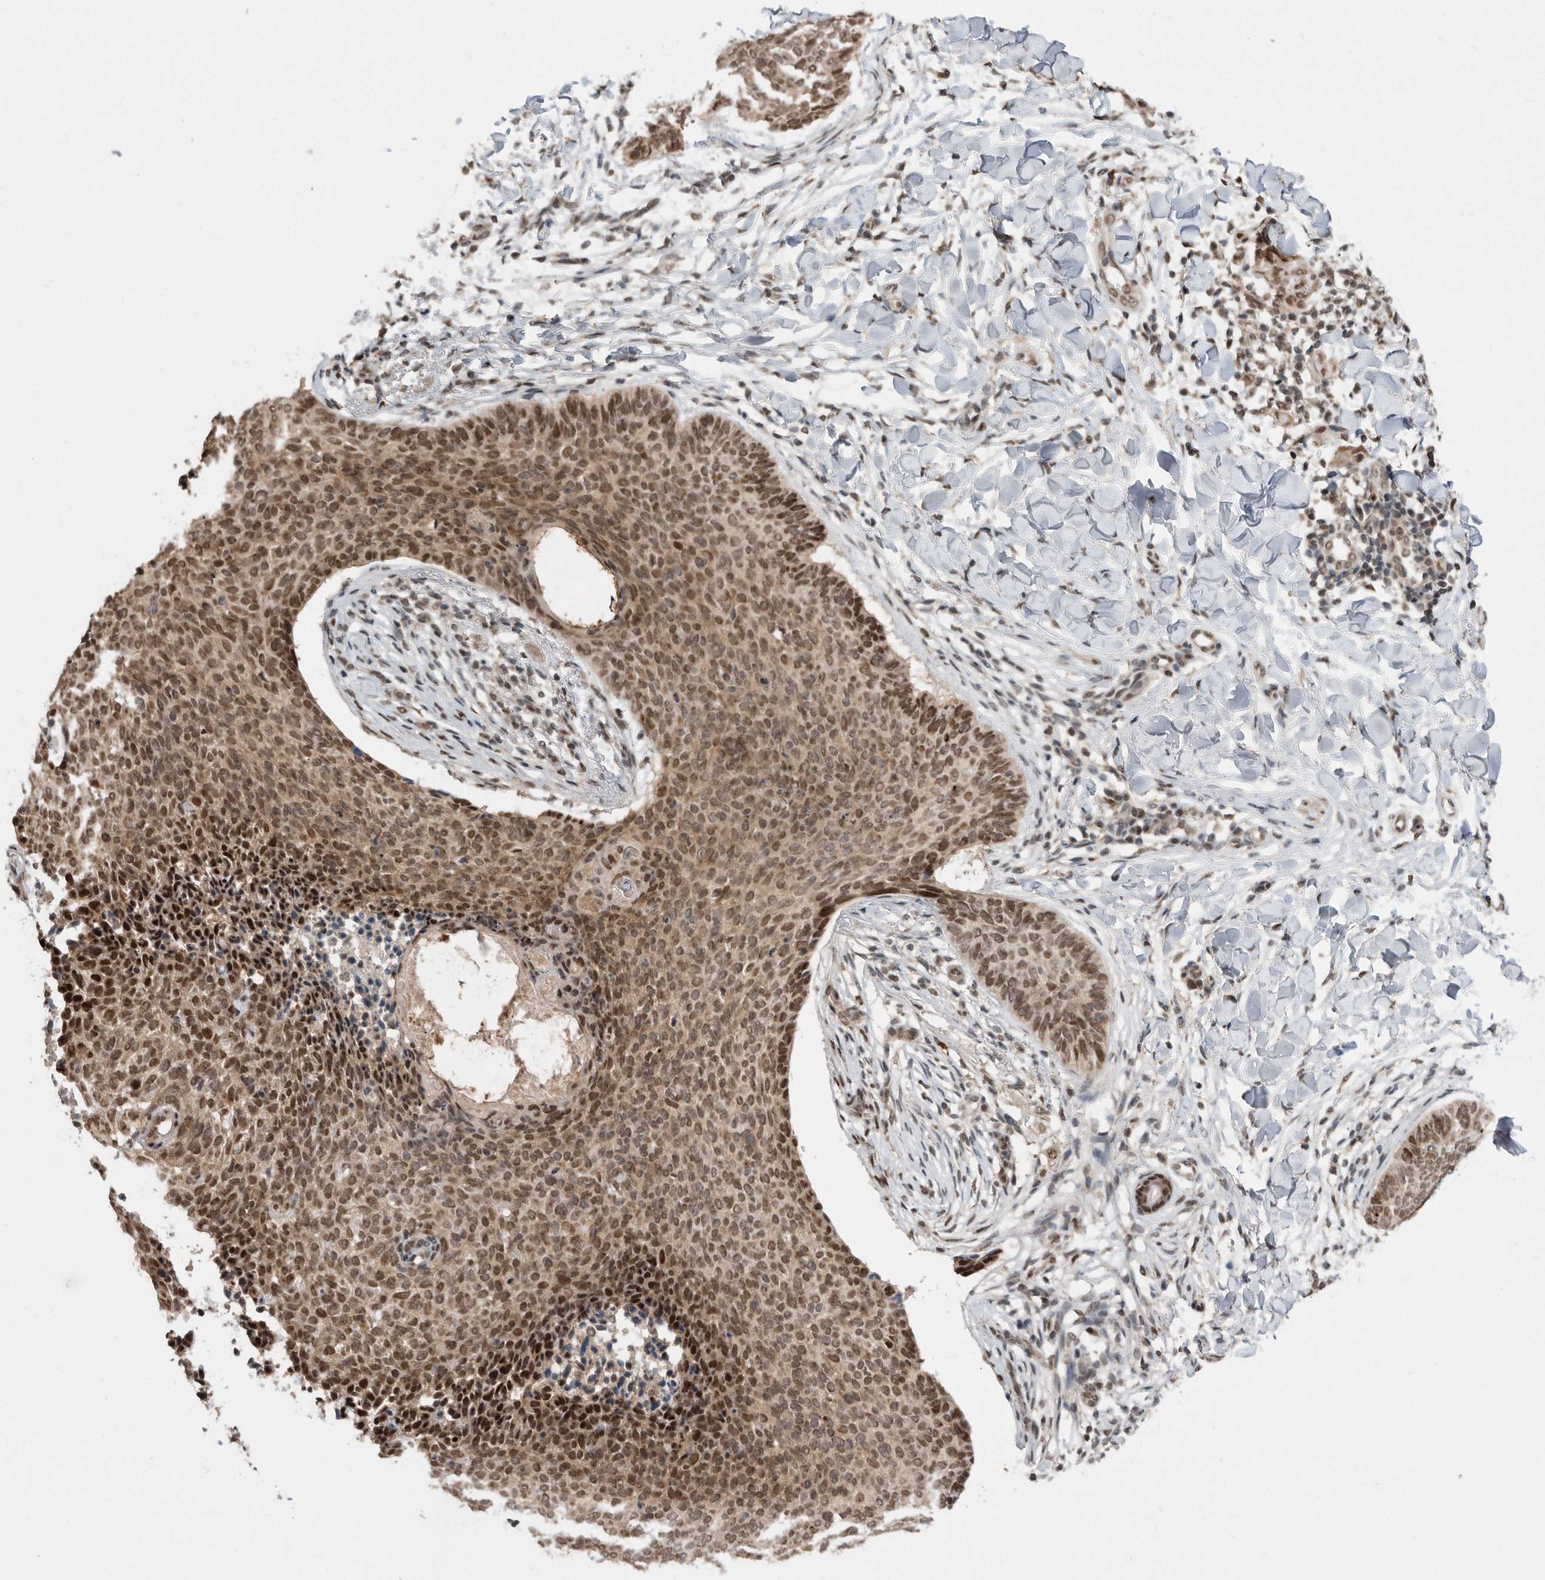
{"staining": {"intensity": "moderate", "quantity": ">75%", "location": "cytoplasmic/membranous,nuclear"}, "tissue": "skin cancer", "cell_type": "Tumor cells", "image_type": "cancer", "snomed": [{"axis": "morphology", "description": "Normal tissue, NOS"}, {"axis": "morphology", "description": "Basal cell carcinoma"}, {"axis": "topography", "description": "Skin"}], "caption": "Immunohistochemical staining of skin cancer reveals medium levels of moderate cytoplasmic/membranous and nuclear expression in about >75% of tumor cells. Nuclei are stained in blue.", "gene": "TDRD3", "patient": {"sex": "male", "age": 50}}